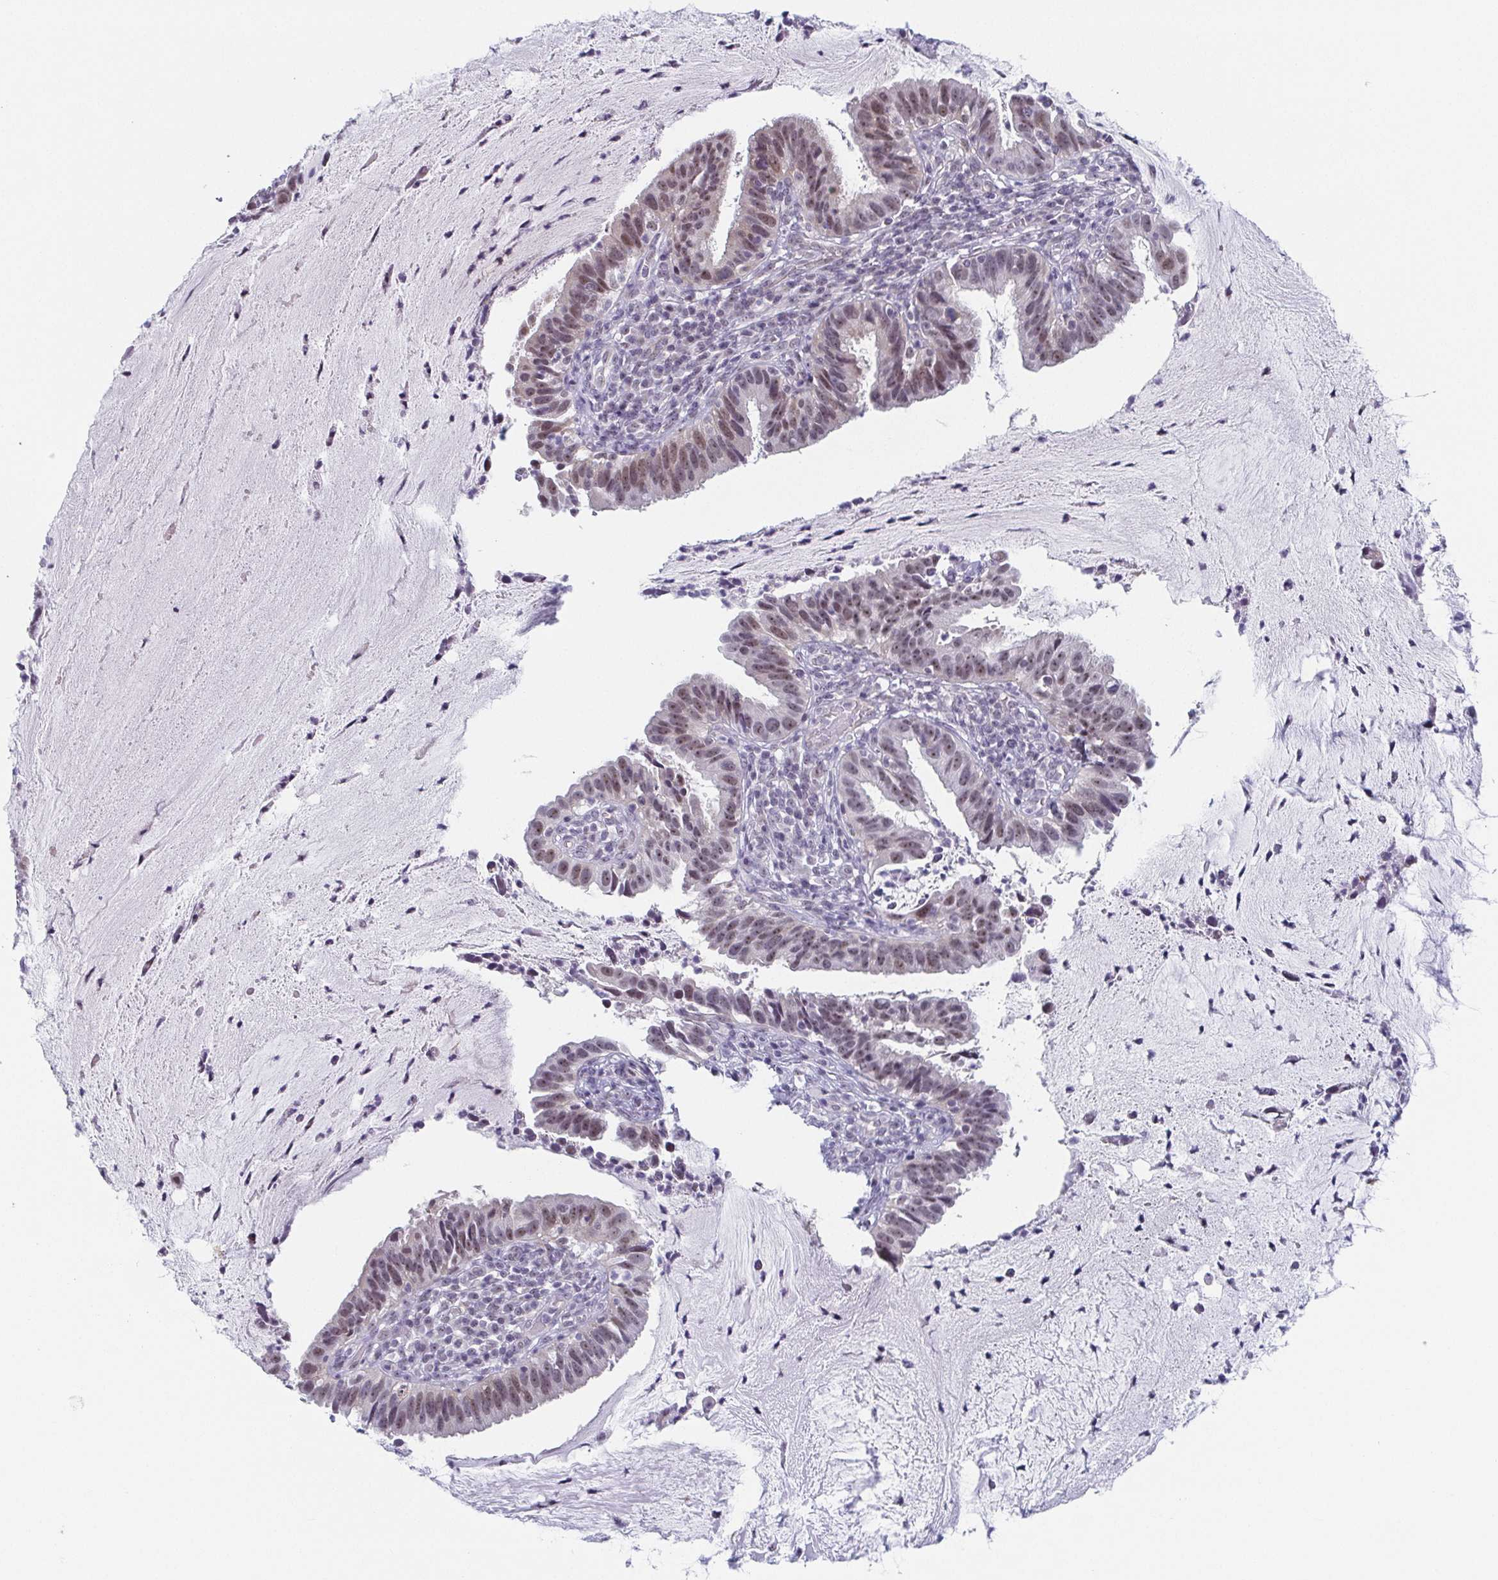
{"staining": {"intensity": "weak", "quantity": "25%-75%", "location": "nuclear"}, "tissue": "cervical cancer", "cell_type": "Tumor cells", "image_type": "cancer", "snomed": [{"axis": "morphology", "description": "Adenocarcinoma, NOS"}, {"axis": "topography", "description": "Cervix"}], "caption": "Immunohistochemical staining of cervical cancer displays low levels of weak nuclear protein expression in about 25%-75% of tumor cells.", "gene": "EXOSC7", "patient": {"sex": "female", "age": 34}}